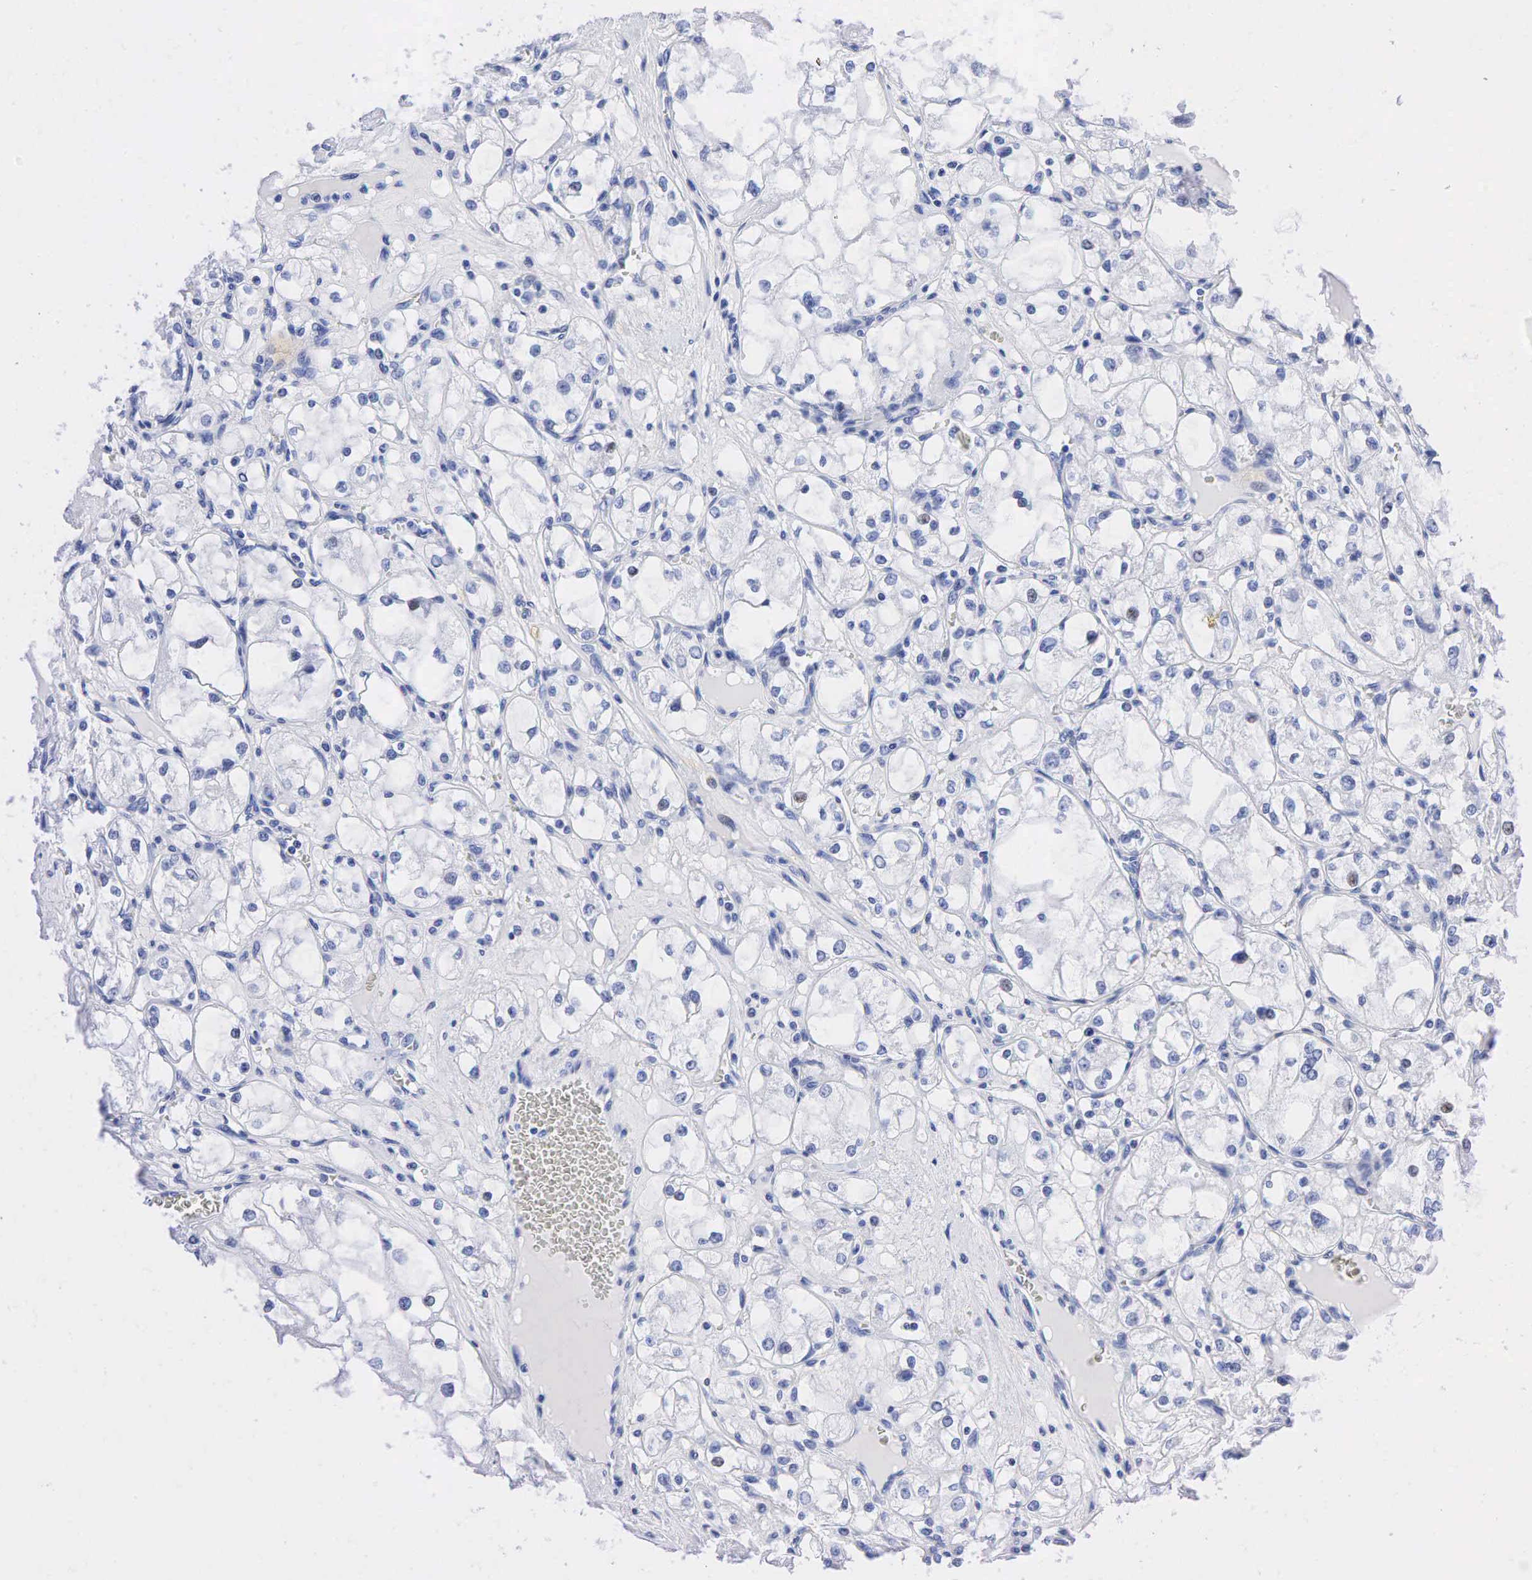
{"staining": {"intensity": "negative", "quantity": "none", "location": "none"}, "tissue": "renal cancer", "cell_type": "Tumor cells", "image_type": "cancer", "snomed": [{"axis": "morphology", "description": "Adenocarcinoma, NOS"}, {"axis": "topography", "description": "Kidney"}], "caption": "Immunohistochemical staining of human renal adenocarcinoma exhibits no significant positivity in tumor cells. Nuclei are stained in blue.", "gene": "PTH", "patient": {"sex": "male", "age": 61}}